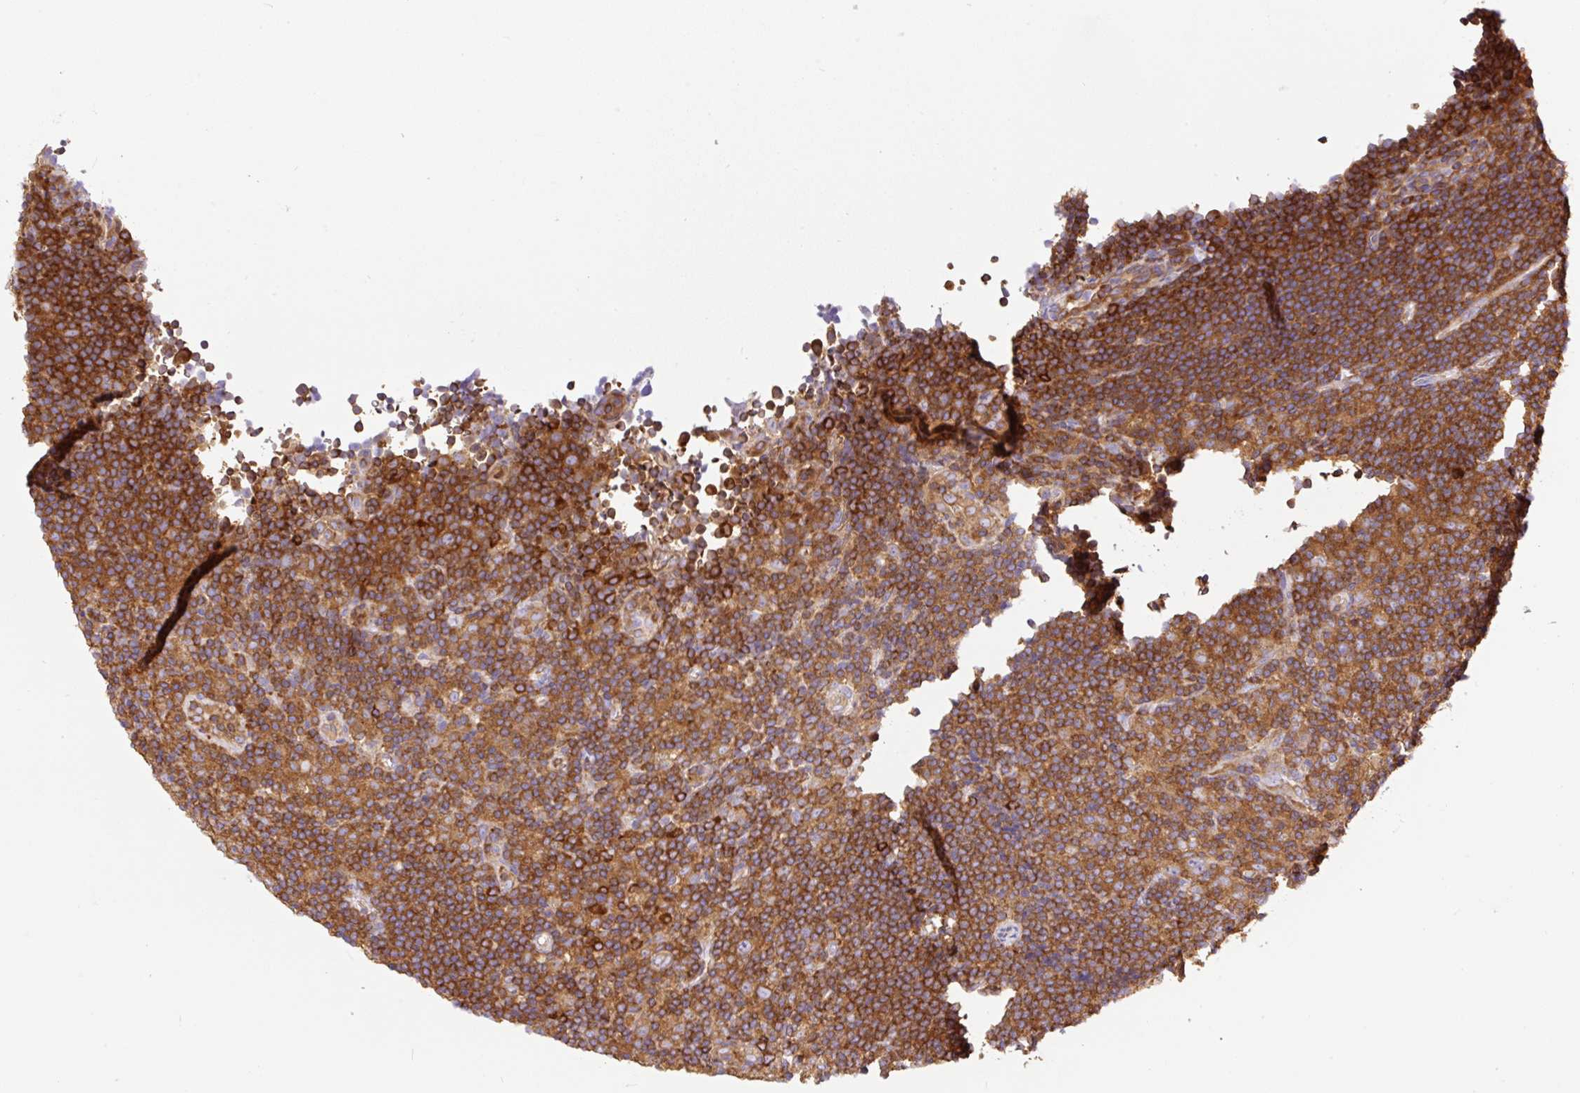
{"staining": {"intensity": "weak", "quantity": "25%-75%", "location": "cytoplasmic/membranous"}, "tissue": "lymphoma", "cell_type": "Tumor cells", "image_type": "cancer", "snomed": [{"axis": "morphology", "description": "Hodgkin's disease, NOS"}, {"axis": "topography", "description": "Lymph node"}], "caption": "The micrograph demonstrates staining of Hodgkin's disease, revealing weak cytoplasmic/membranous protein expression (brown color) within tumor cells. (brown staining indicates protein expression, while blue staining denotes nuclei).", "gene": "DNM2", "patient": {"sex": "female", "age": 57}}